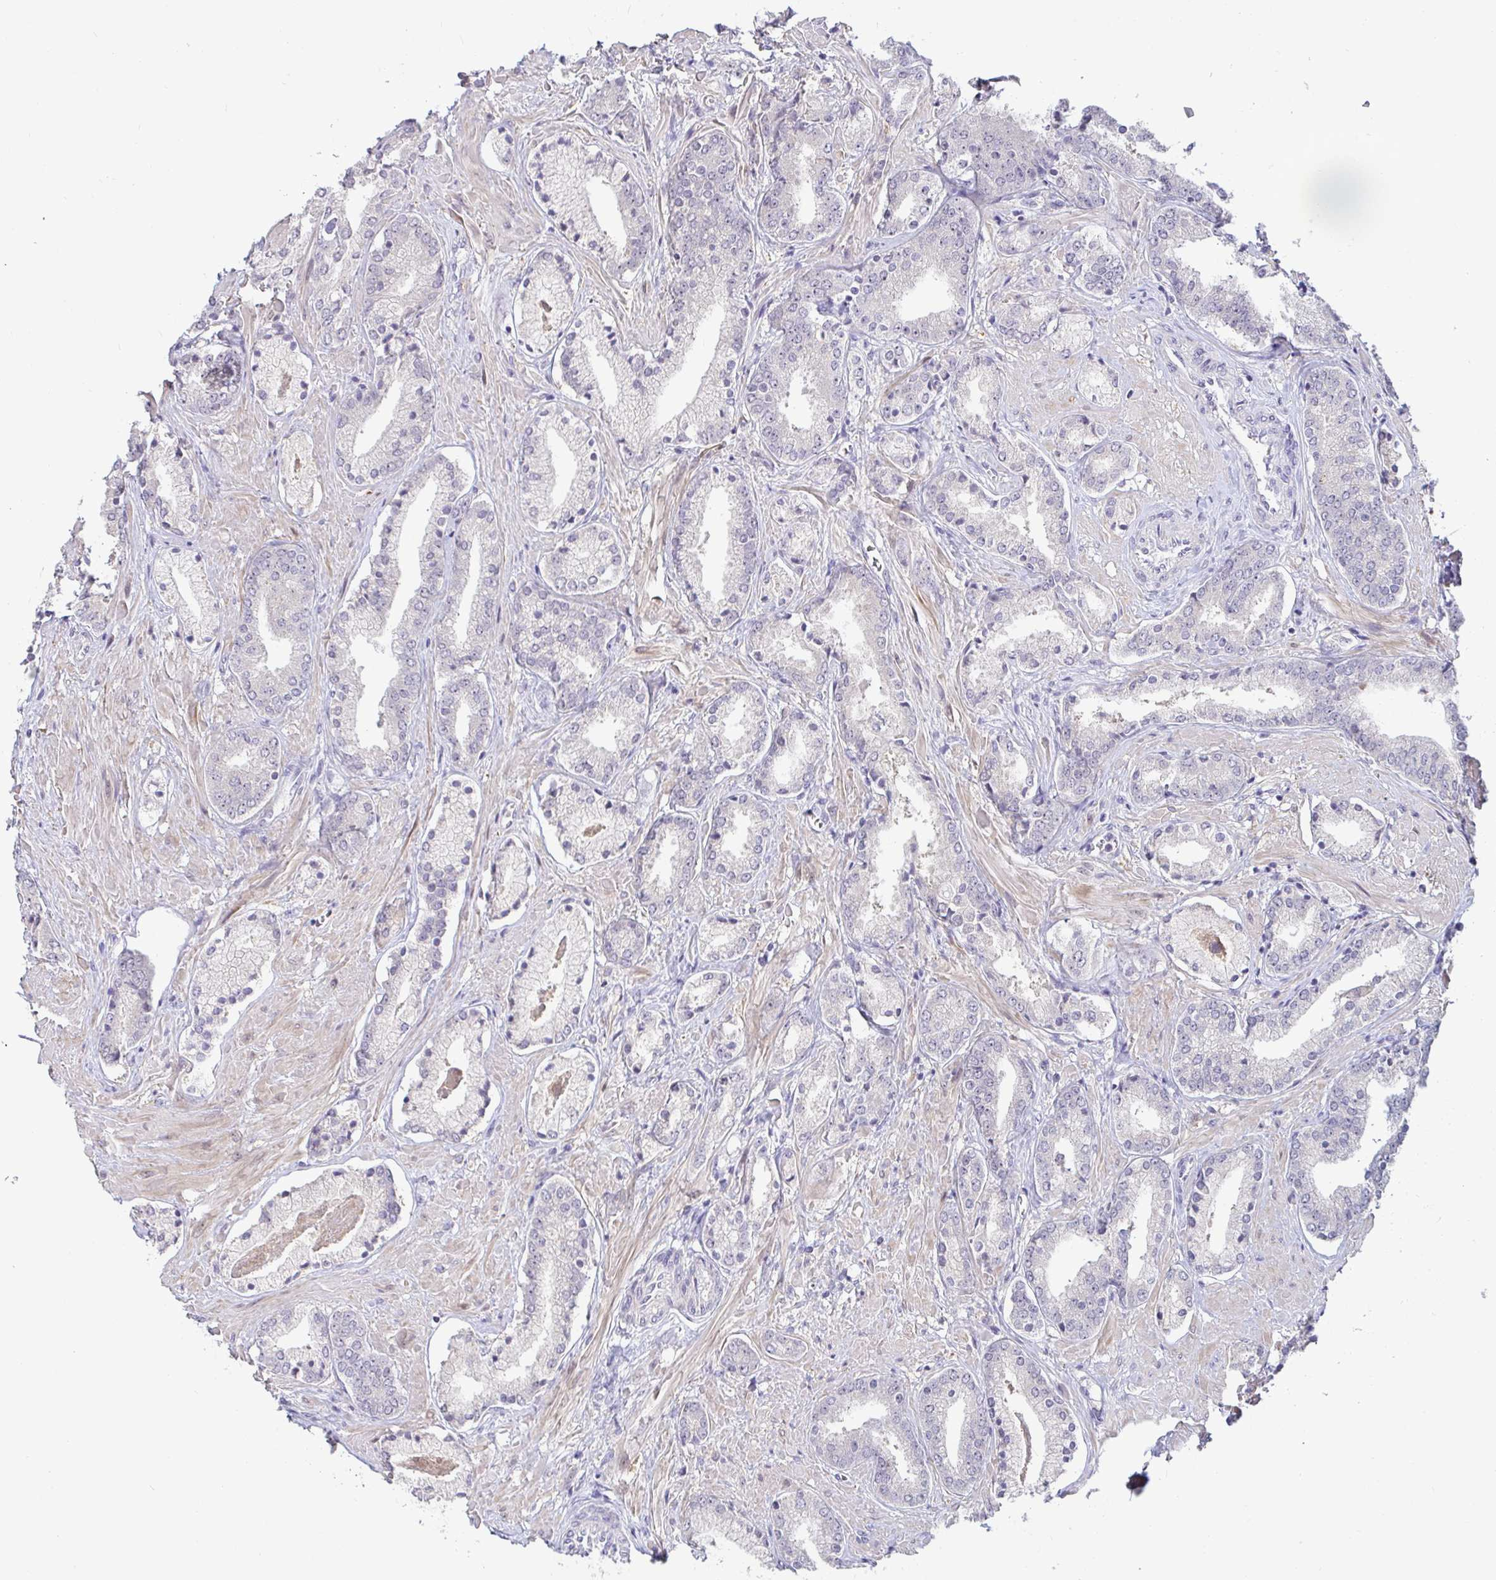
{"staining": {"intensity": "negative", "quantity": "none", "location": "none"}, "tissue": "prostate cancer", "cell_type": "Tumor cells", "image_type": "cancer", "snomed": [{"axis": "morphology", "description": "Adenocarcinoma, High grade"}, {"axis": "topography", "description": "Prostate"}], "caption": "High magnification brightfield microscopy of prostate high-grade adenocarcinoma stained with DAB (3,3'-diaminobenzidine) (brown) and counterstained with hematoxylin (blue): tumor cells show no significant expression.", "gene": "GSTM1", "patient": {"sex": "male", "age": 56}}